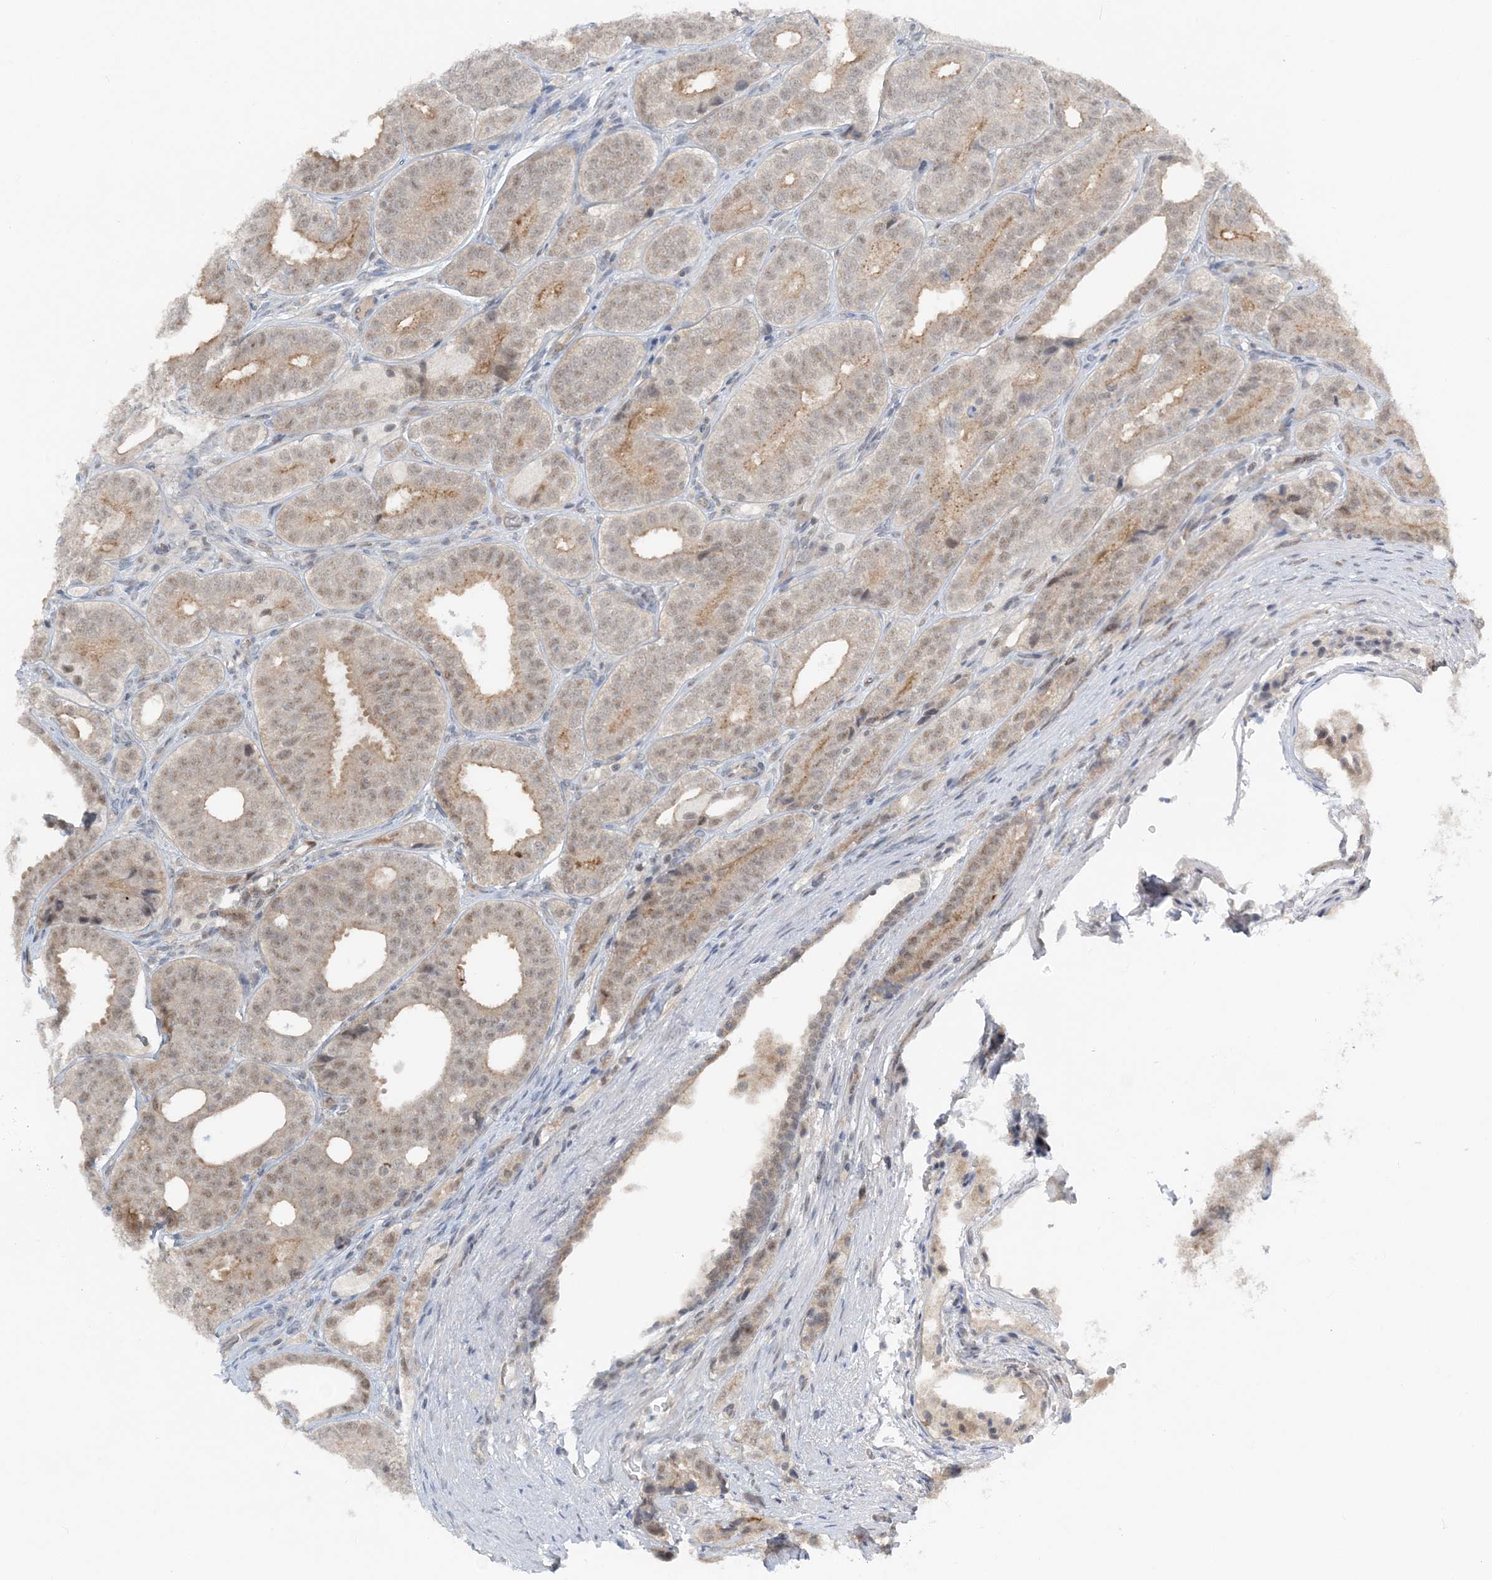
{"staining": {"intensity": "moderate", "quantity": "<25%", "location": "cytoplasmic/membranous"}, "tissue": "prostate cancer", "cell_type": "Tumor cells", "image_type": "cancer", "snomed": [{"axis": "morphology", "description": "Adenocarcinoma, High grade"}, {"axis": "topography", "description": "Prostate"}], "caption": "Adenocarcinoma (high-grade) (prostate) tissue shows moderate cytoplasmic/membranous positivity in about <25% of tumor cells (DAB IHC, brown staining for protein, blue staining for nuclei).", "gene": "ATP11A", "patient": {"sex": "male", "age": 56}}